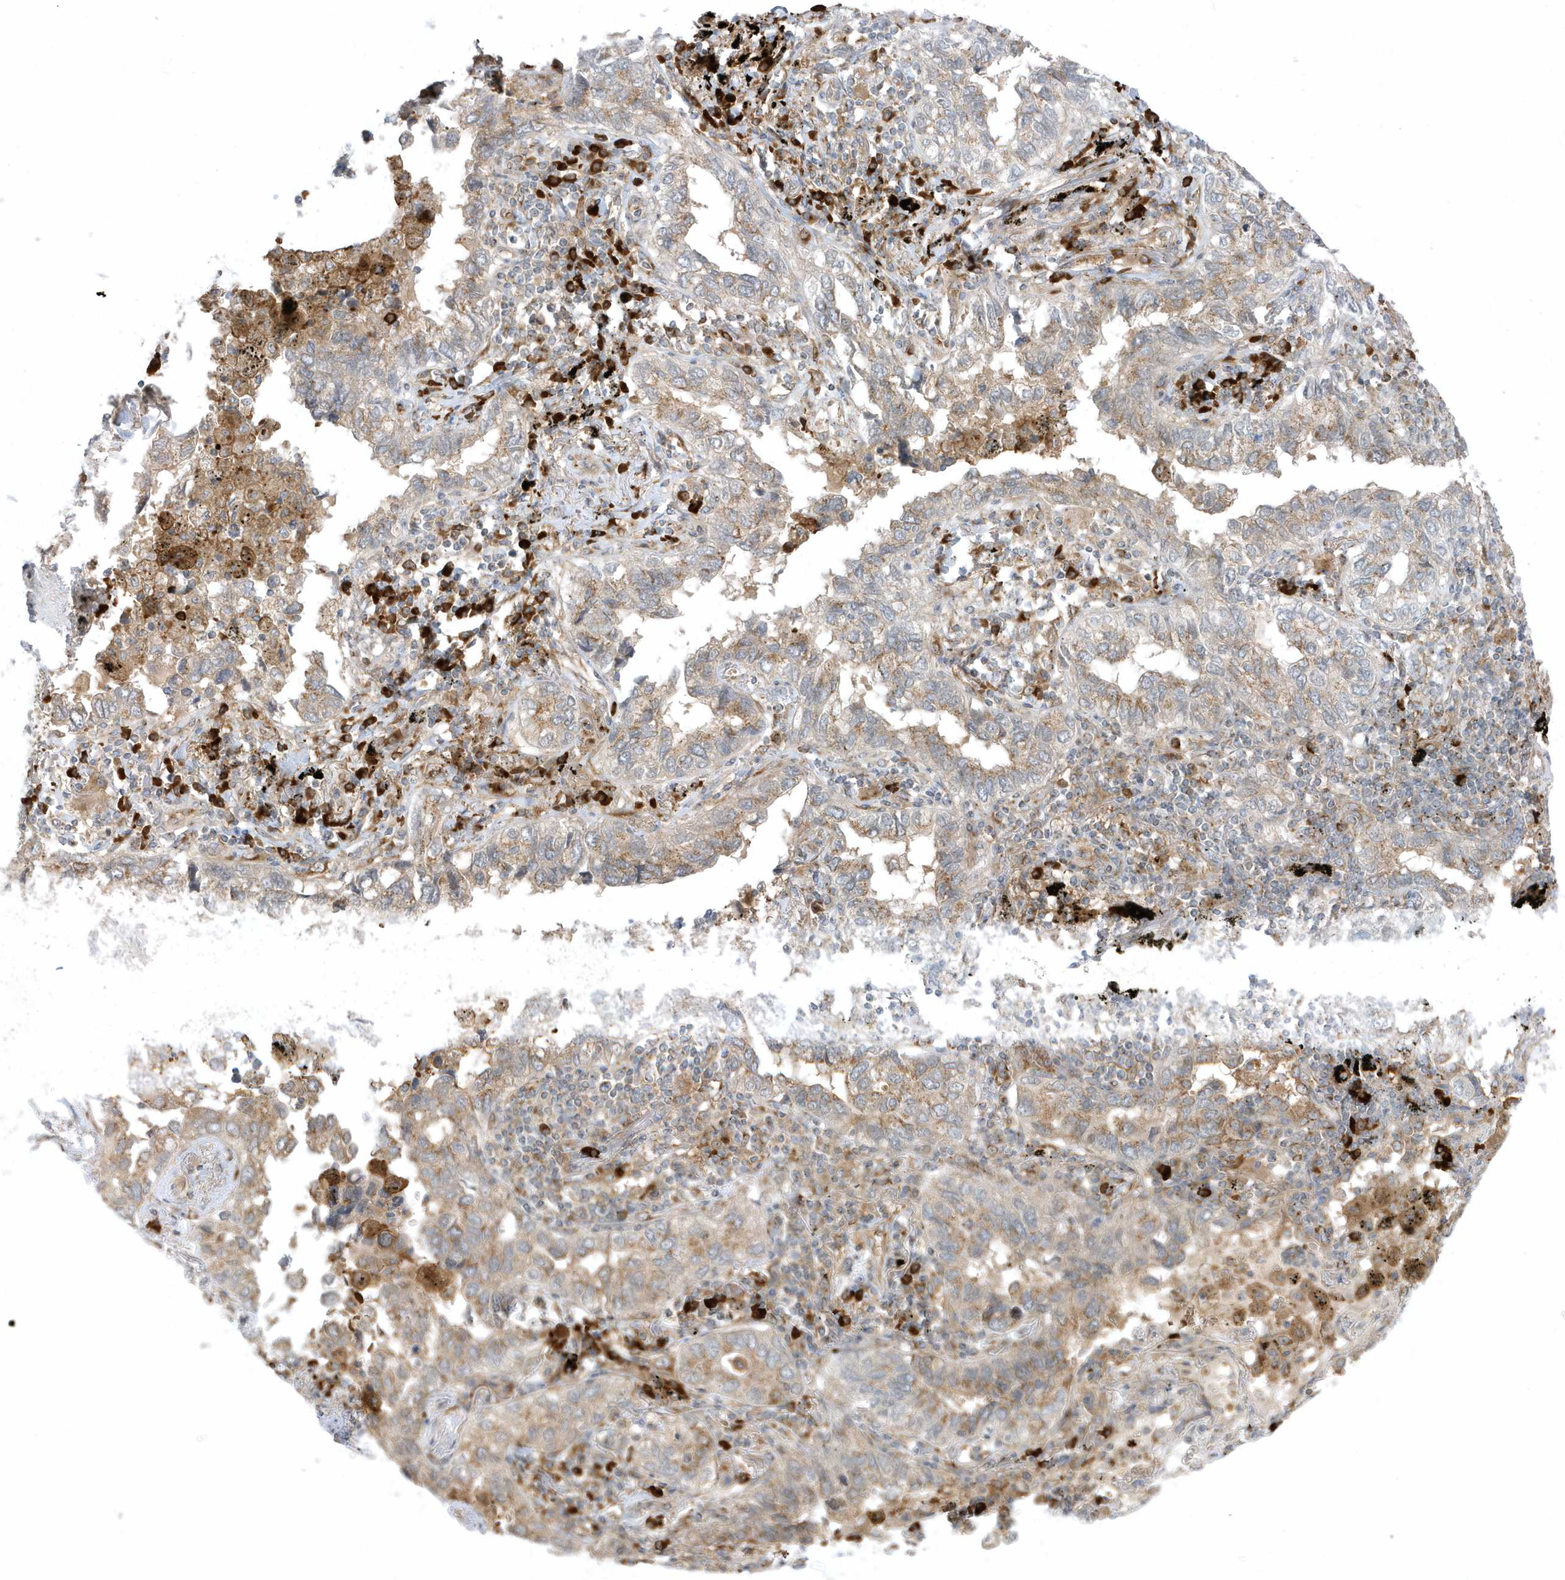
{"staining": {"intensity": "moderate", "quantity": ">75%", "location": "cytoplasmic/membranous"}, "tissue": "lung cancer", "cell_type": "Tumor cells", "image_type": "cancer", "snomed": [{"axis": "morphology", "description": "Adenocarcinoma, NOS"}, {"axis": "topography", "description": "Lung"}], "caption": "Protein analysis of lung cancer (adenocarcinoma) tissue displays moderate cytoplasmic/membranous positivity in about >75% of tumor cells.", "gene": "RPP40", "patient": {"sex": "male", "age": 65}}